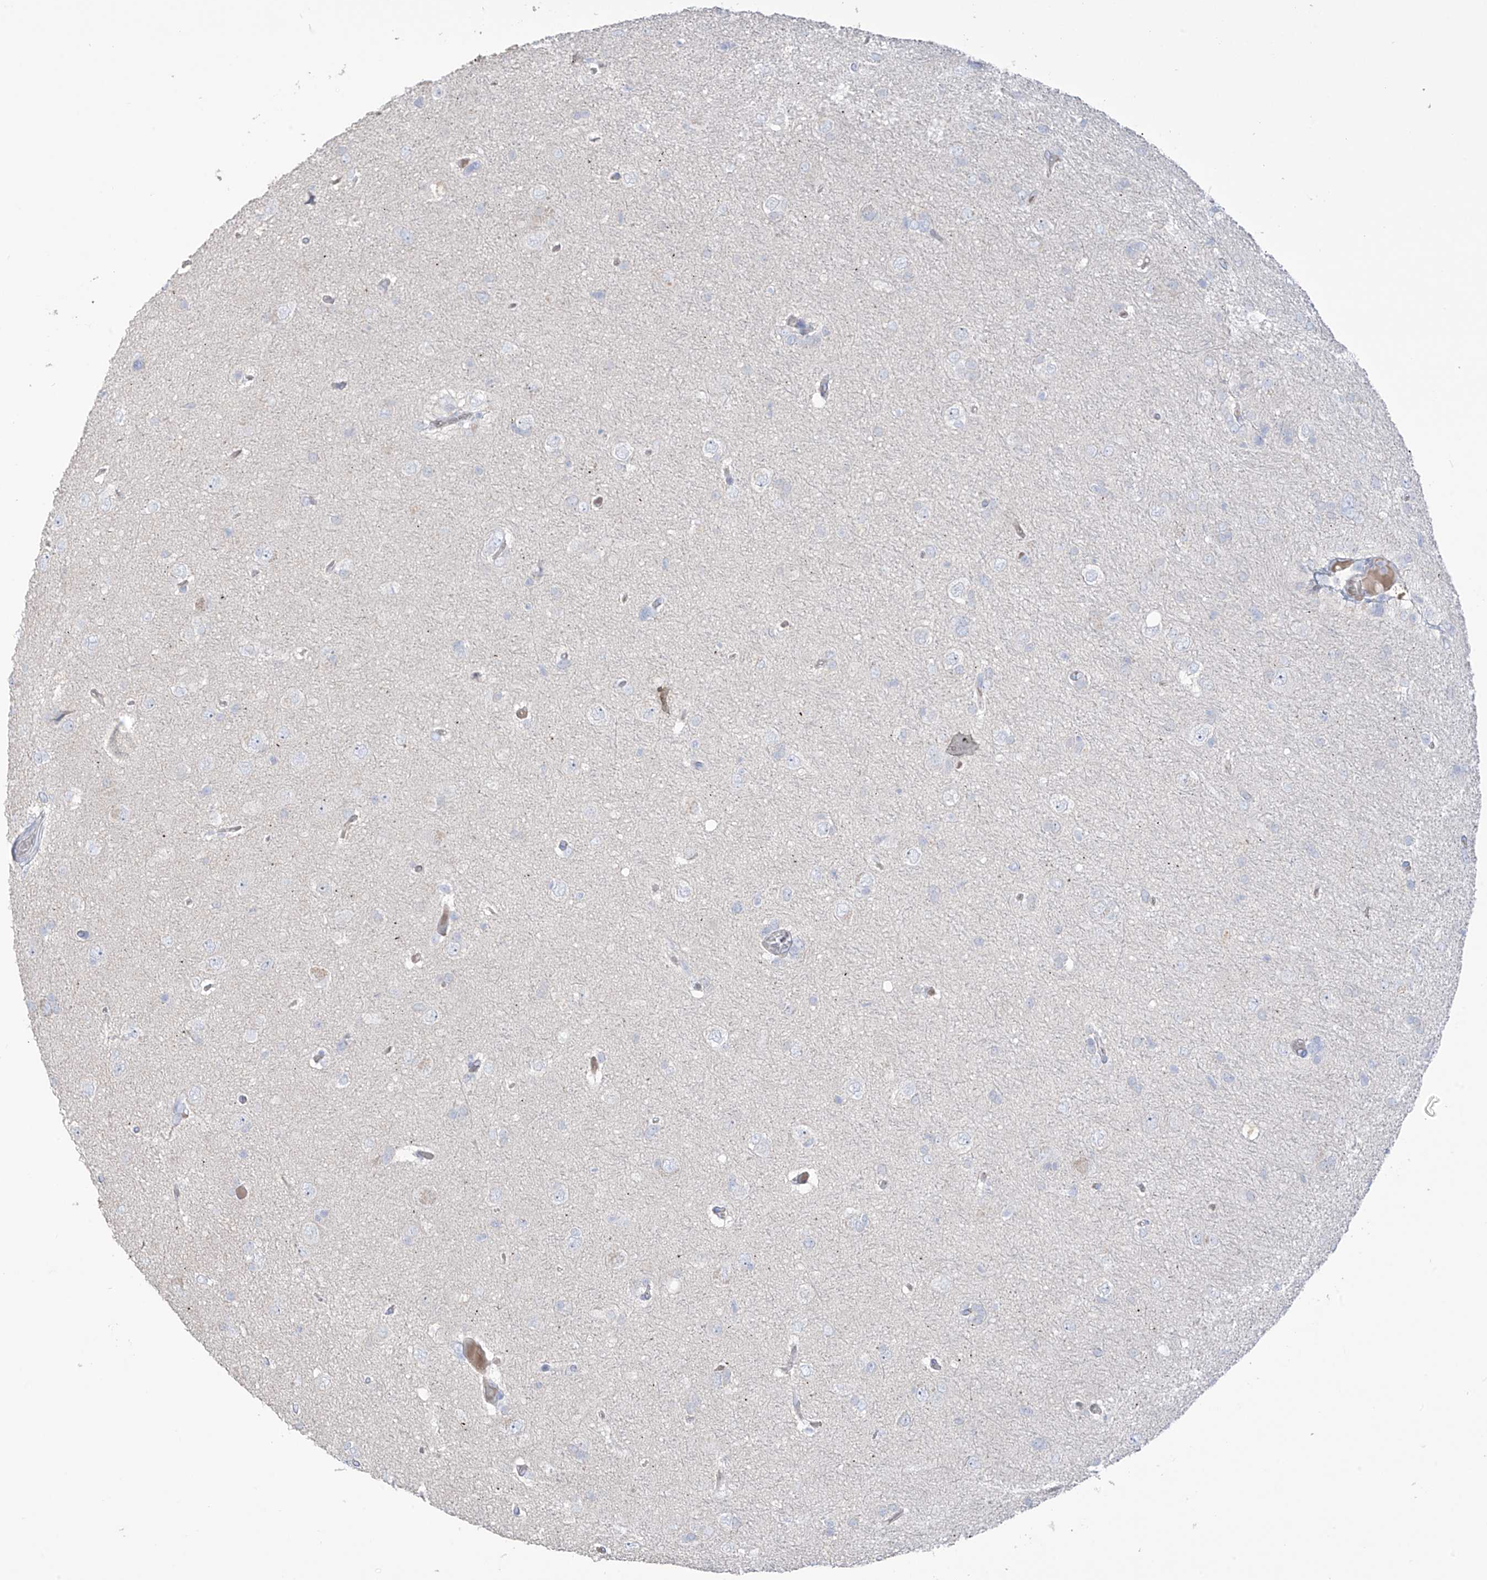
{"staining": {"intensity": "negative", "quantity": "none", "location": "none"}, "tissue": "glioma", "cell_type": "Tumor cells", "image_type": "cancer", "snomed": [{"axis": "morphology", "description": "Glioma, malignant, High grade"}, {"axis": "topography", "description": "Brain"}], "caption": "The photomicrograph exhibits no significant expression in tumor cells of high-grade glioma (malignant). The staining is performed using DAB brown chromogen with nuclei counter-stained in using hematoxylin.", "gene": "ASPRV1", "patient": {"sex": "female", "age": 59}}